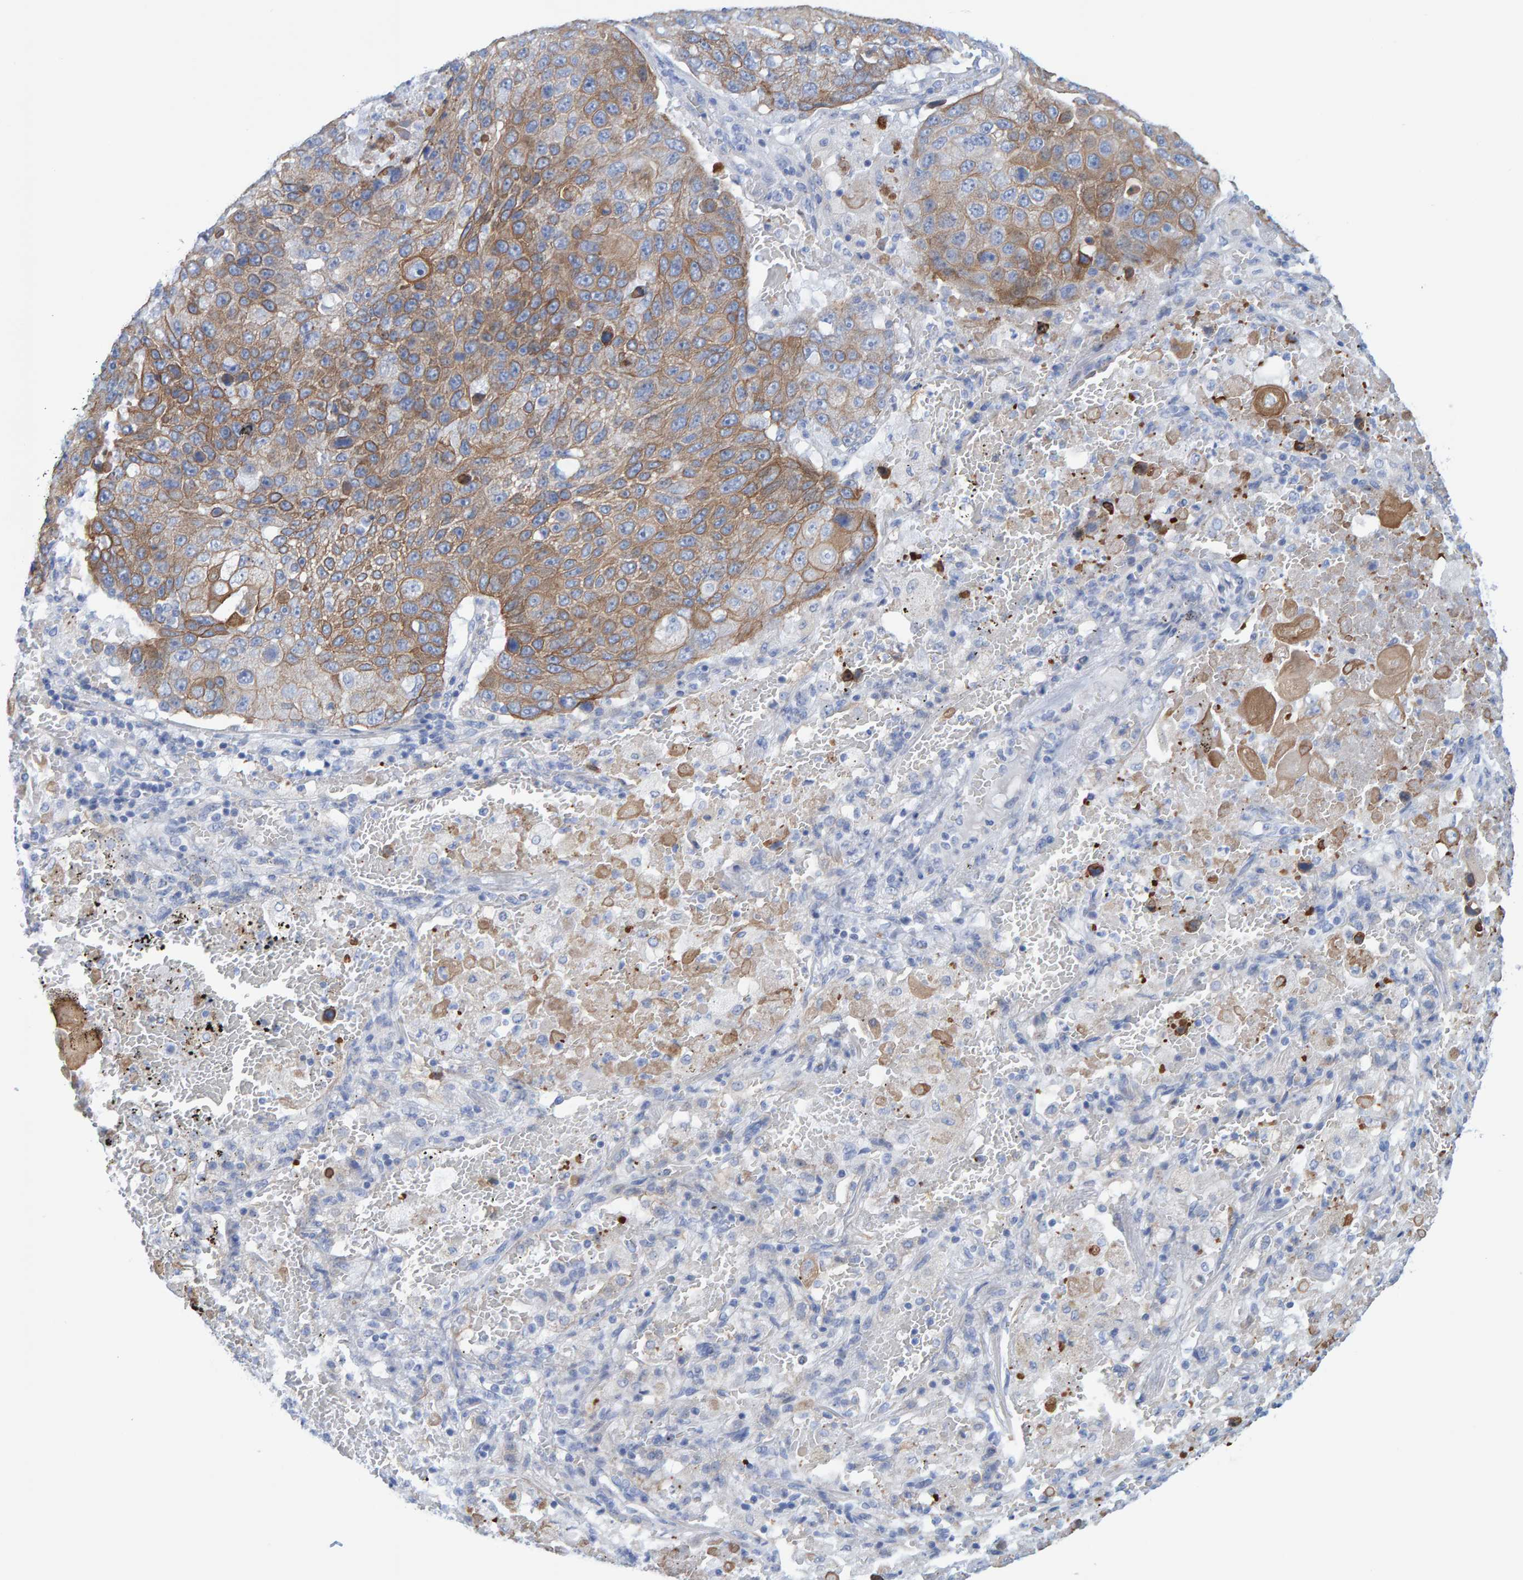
{"staining": {"intensity": "moderate", "quantity": ">75%", "location": "cytoplasmic/membranous"}, "tissue": "lung cancer", "cell_type": "Tumor cells", "image_type": "cancer", "snomed": [{"axis": "morphology", "description": "Squamous cell carcinoma, NOS"}, {"axis": "topography", "description": "Lung"}], "caption": "IHC photomicrograph of human squamous cell carcinoma (lung) stained for a protein (brown), which demonstrates medium levels of moderate cytoplasmic/membranous staining in approximately >75% of tumor cells.", "gene": "JAKMIP3", "patient": {"sex": "male", "age": 61}}